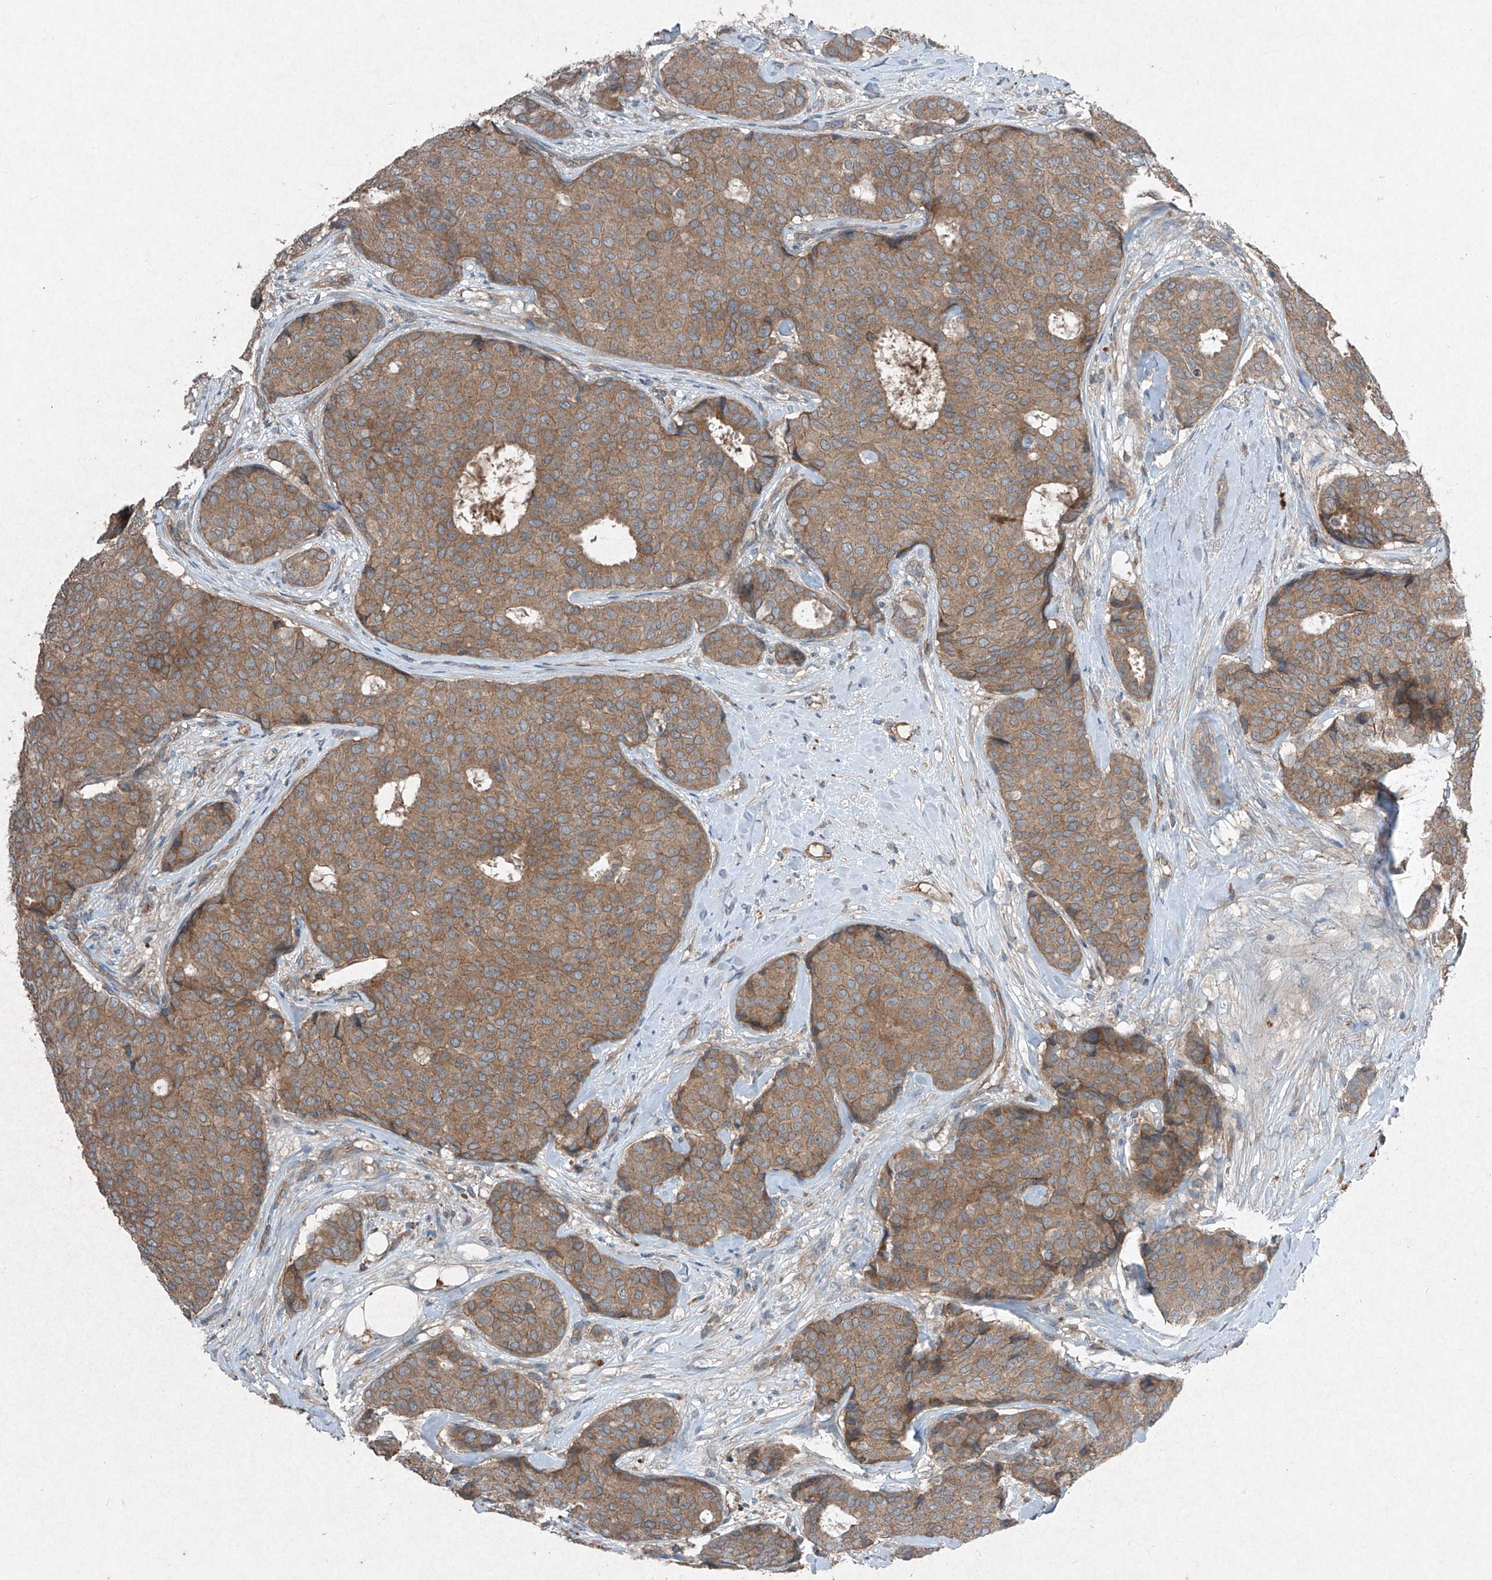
{"staining": {"intensity": "moderate", "quantity": ">75%", "location": "cytoplasmic/membranous"}, "tissue": "breast cancer", "cell_type": "Tumor cells", "image_type": "cancer", "snomed": [{"axis": "morphology", "description": "Duct carcinoma"}, {"axis": "topography", "description": "Breast"}], "caption": "Protein staining displays moderate cytoplasmic/membranous staining in approximately >75% of tumor cells in infiltrating ductal carcinoma (breast). (DAB (3,3'-diaminobenzidine) = brown stain, brightfield microscopy at high magnification).", "gene": "FOXRED2", "patient": {"sex": "female", "age": 75}}